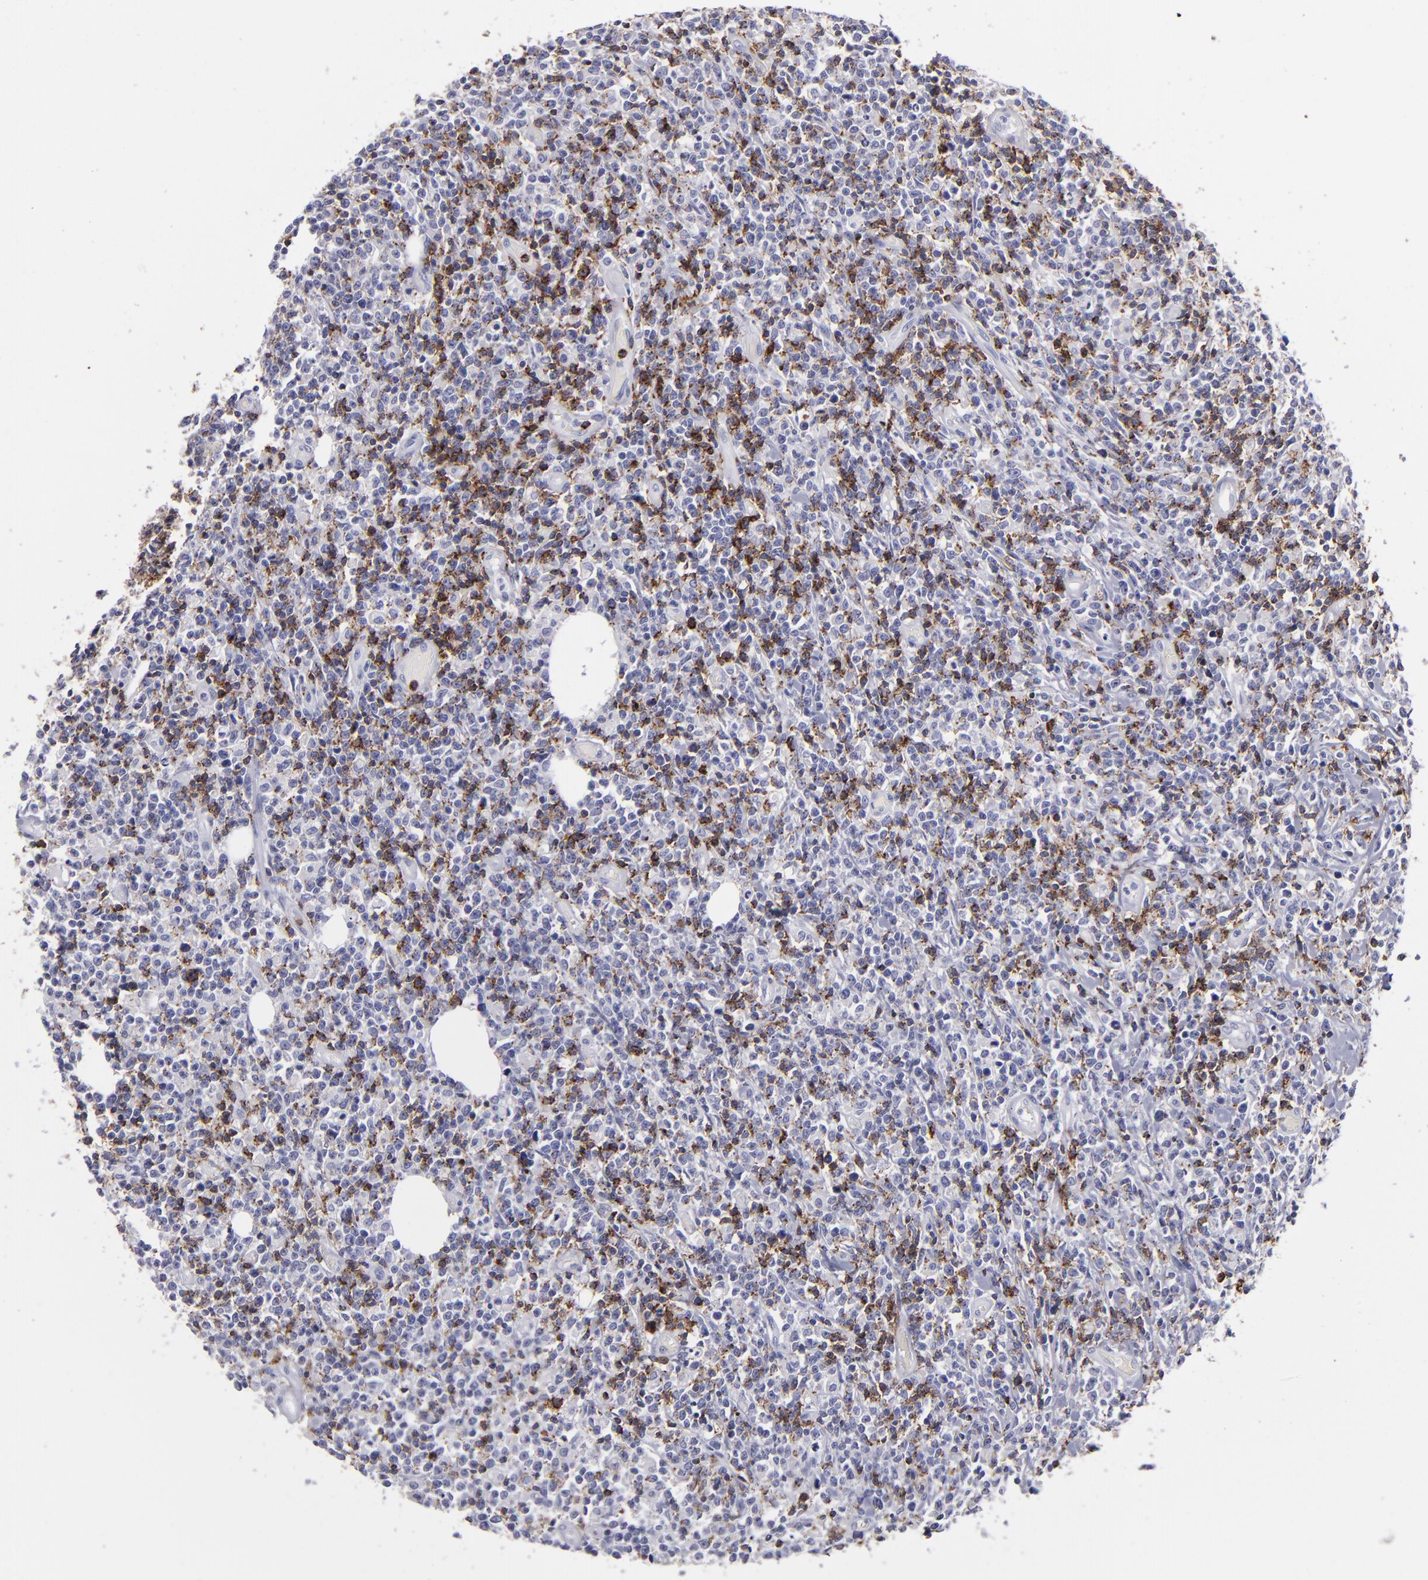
{"staining": {"intensity": "negative", "quantity": "none", "location": "none"}, "tissue": "lymphoma", "cell_type": "Tumor cells", "image_type": "cancer", "snomed": [{"axis": "morphology", "description": "Malignant lymphoma, non-Hodgkin's type, High grade"}, {"axis": "topography", "description": "Colon"}], "caption": "Tumor cells show no significant protein expression in lymphoma. (DAB immunohistochemistry (IHC) visualized using brightfield microscopy, high magnification).", "gene": "CD2", "patient": {"sex": "male", "age": 82}}